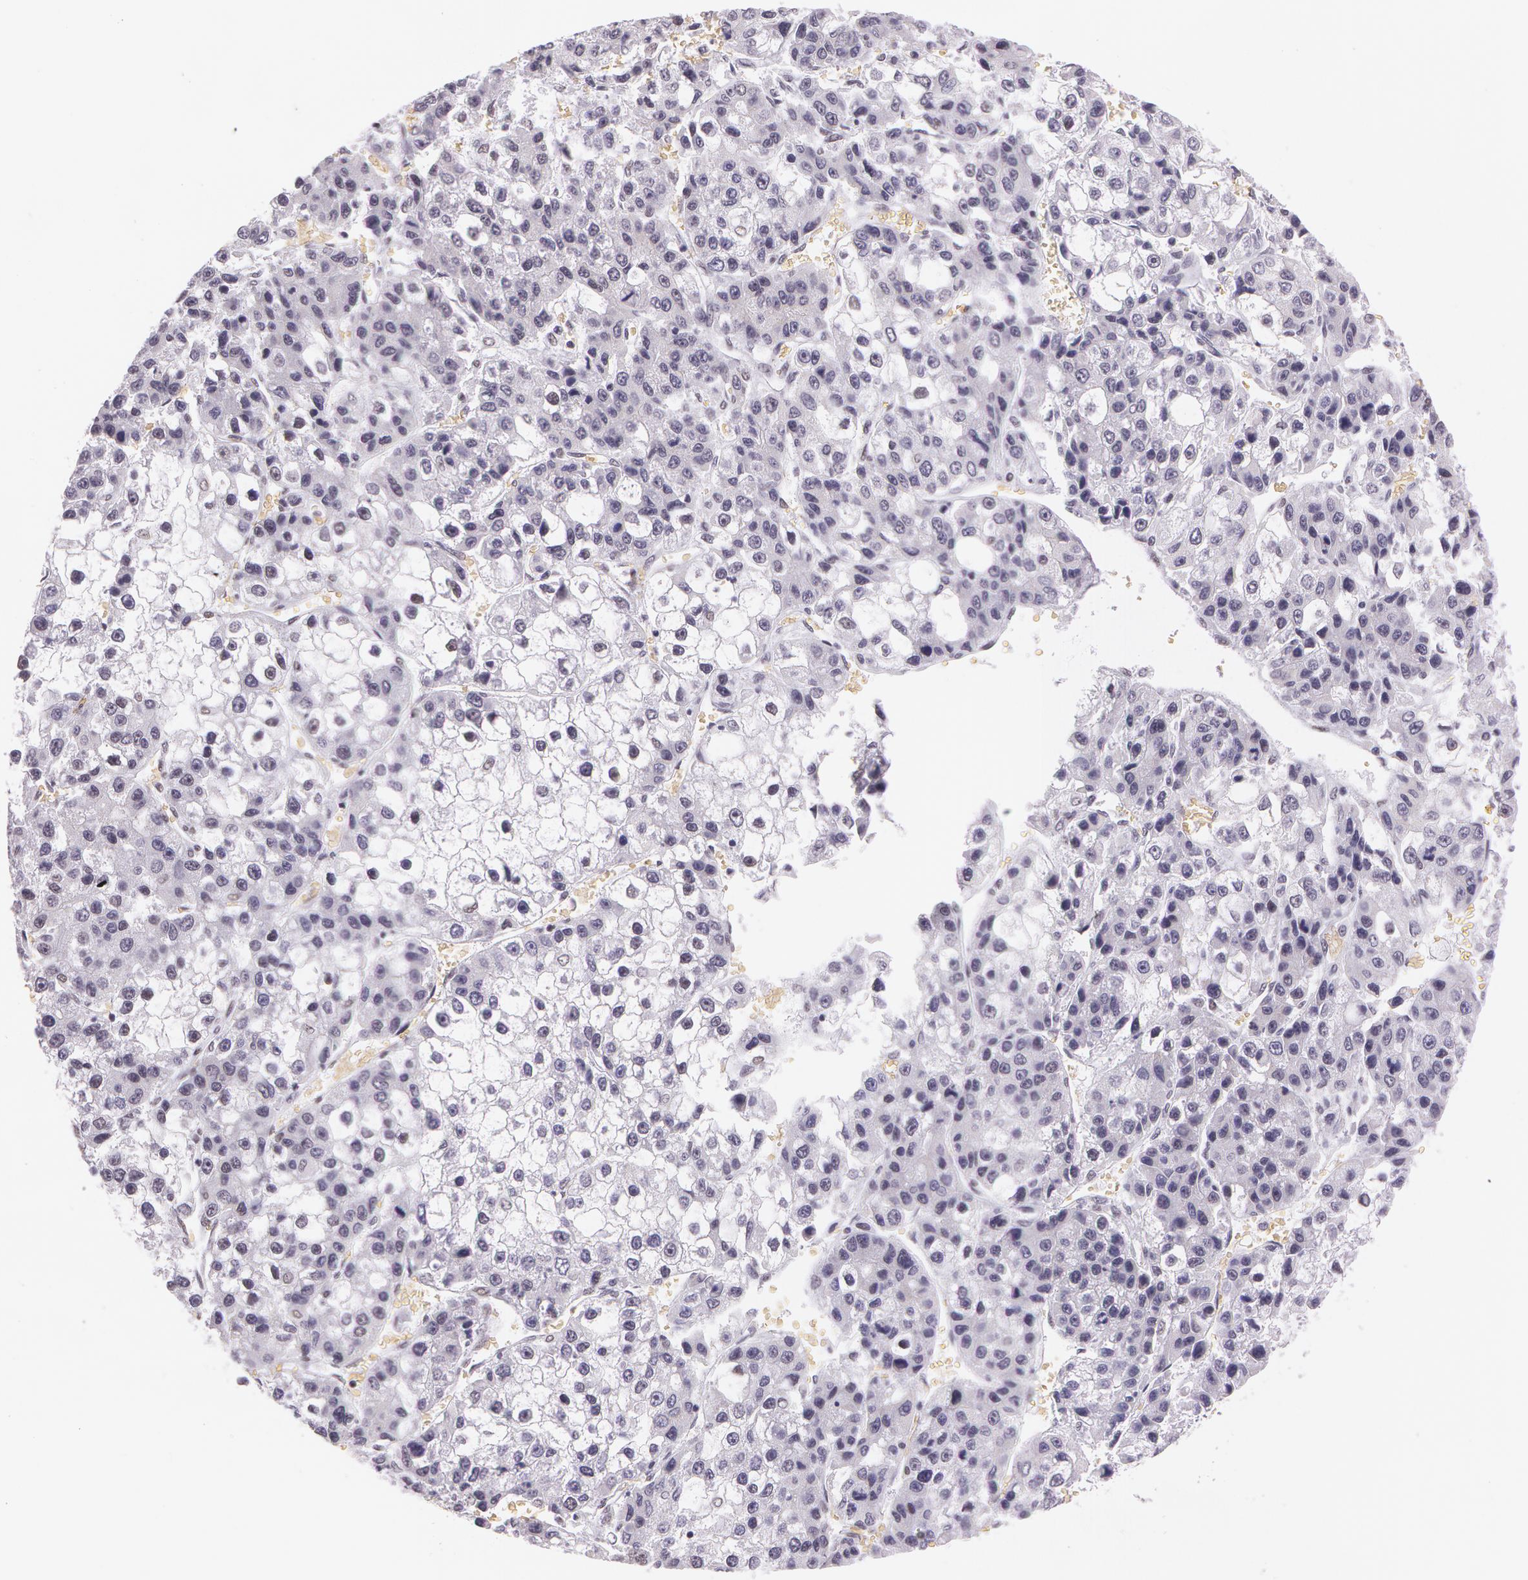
{"staining": {"intensity": "negative", "quantity": "none", "location": "none"}, "tissue": "liver cancer", "cell_type": "Tumor cells", "image_type": "cancer", "snomed": [{"axis": "morphology", "description": "Carcinoma, Hepatocellular, NOS"}, {"axis": "topography", "description": "Liver"}], "caption": "Immunohistochemistry micrograph of human liver hepatocellular carcinoma stained for a protein (brown), which reveals no staining in tumor cells. (IHC, brightfield microscopy, high magnification).", "gene": "NBN", "patient": {"sex": "female", "age": 66}}